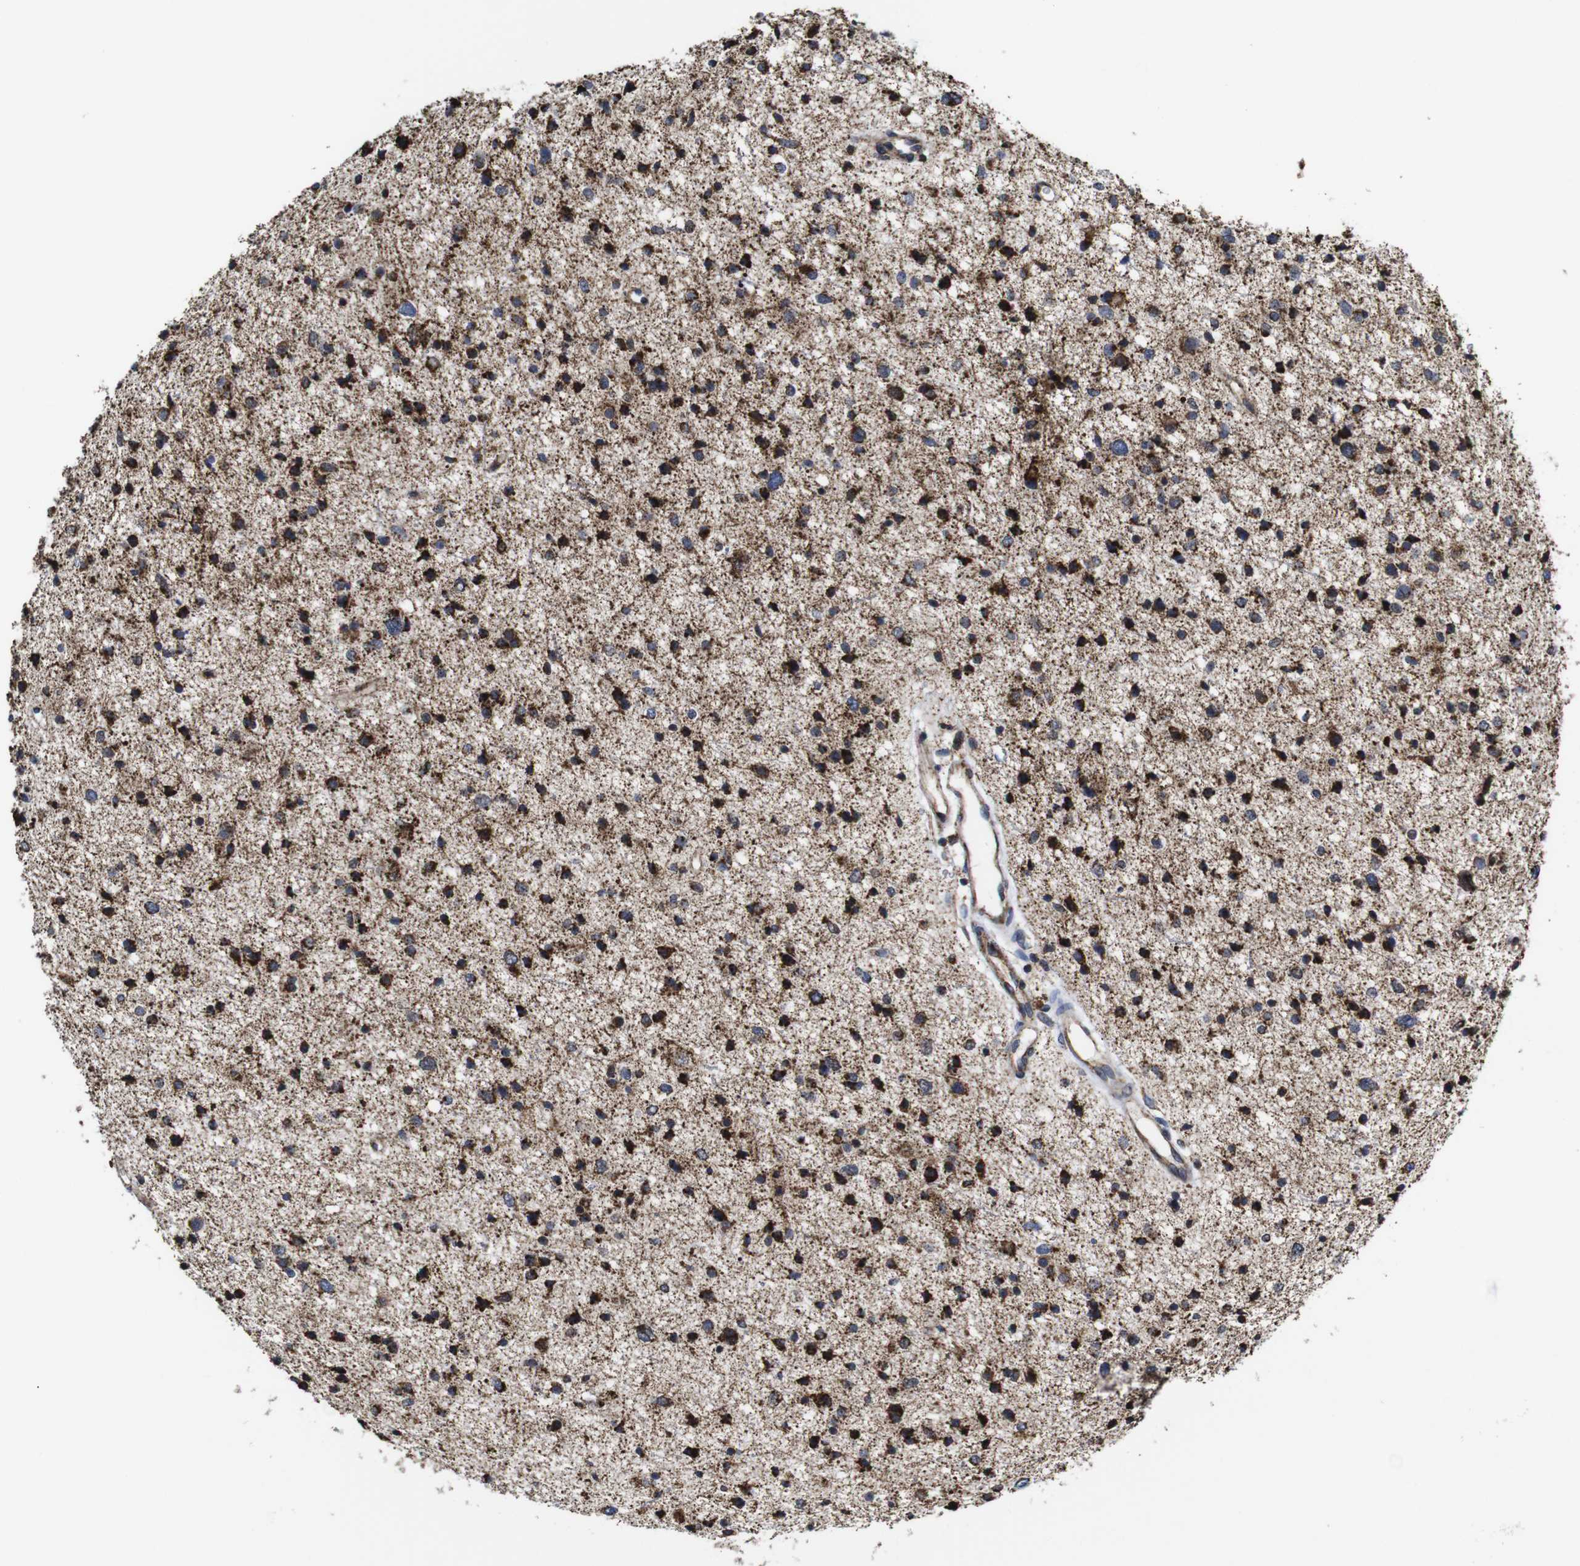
{"staining": {"intensity": "strong", "quantity": ">75%", "location": "cytoplasmic/membranous"}, "tissue": "glioma", "cell_type": "Tumor cells", "image_type": "cancer", "snomed": [{"axis": "morphology", "description": "Glioma, malignant, Low grade"}, {"axis": "topography", "description": "Brain"}], "caption": "Immunohistochemistry photomicrograph of glioma stained for a protein (brown), which exhibits high levels of strong cytoplasmic/membranous positivity in about >75% of tumor cells.", "gene": "C17orf80", "patient": {"sex": "female", "age": 37}}